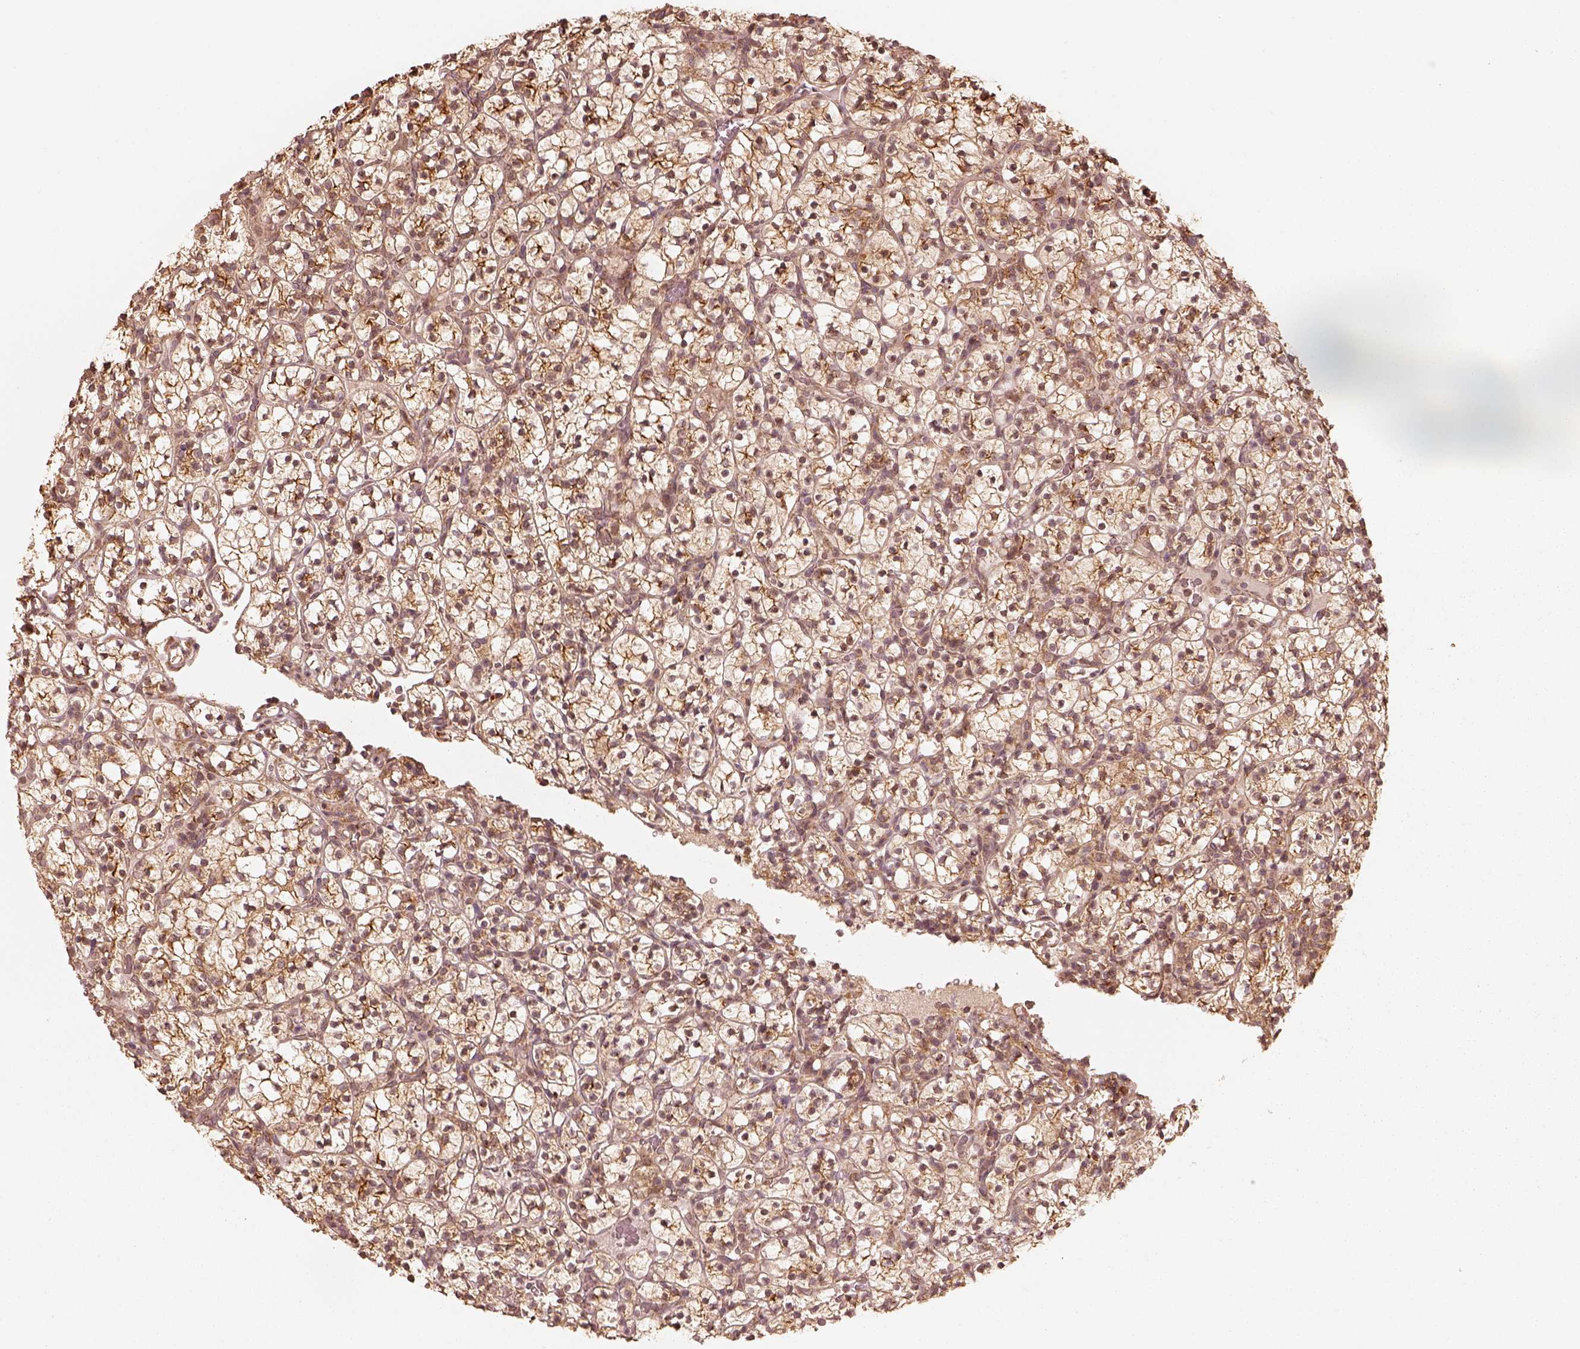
{"staining": {"intensity": "strong", "quantity": ">75%", "location": "cytoplasmic/membranous"}, "tissue": "renal cancer", "cell_type": "Tumor cells", "image_type": "cancer", "snomed": [{"axis": "morphology", "description": "Adenocarcinoma, NOS"}, {"axis": "topography", "description": "Kidney"}], "caption": "A brown stain labels strong cytoplasmic/membranous staining of a protein in renal adenocarcinoma tumor cells.", "gene": "DNAJC25", "patient": {"sex": "female", "age": 89}}